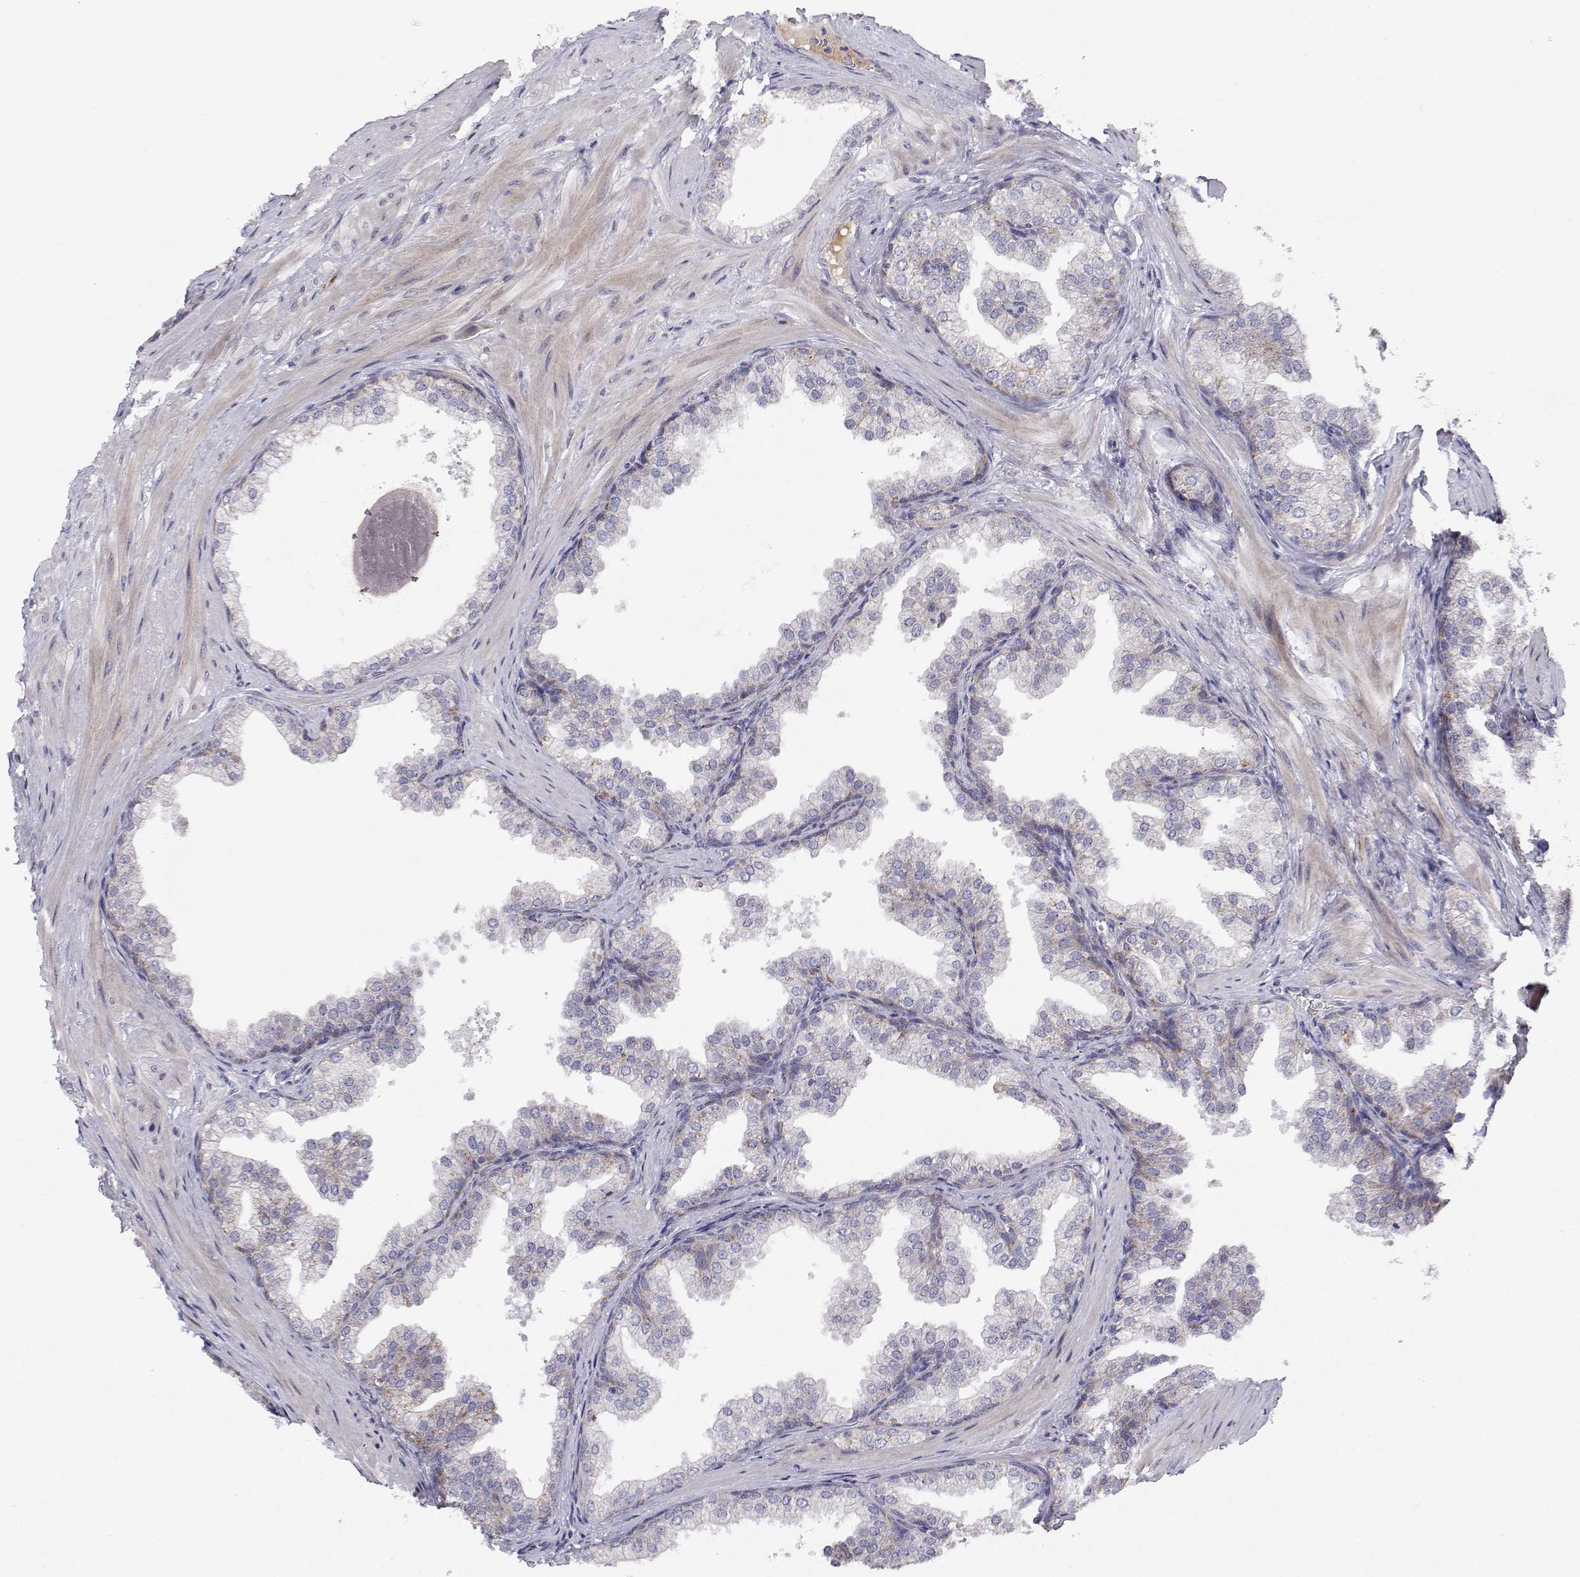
{"staining": {"intensity": "moderate", "quantity": "<25%", "location": "cytoplasmic/membranous"}, "tissue": "prostate", "cell_type": "Glandular cells", "image_type": "normal", "snomed": [{"axis": "morphology", "description": "Normal tissue, NOS"}, {"axis": "topography", "description": "Prostate"}], "caption": "IHC histopathology image of unremarkable prostate: human prostate stained using immunohistochemistry (IHC) exhibits low levels of moderate protein expression localized specifically in the cytoplasmic/membranous of glandular cells, appearing as a cytoplasmic/membranous brown color.", "gene": "MRPL3", "patient": {"sex": "male", "age": 37}}